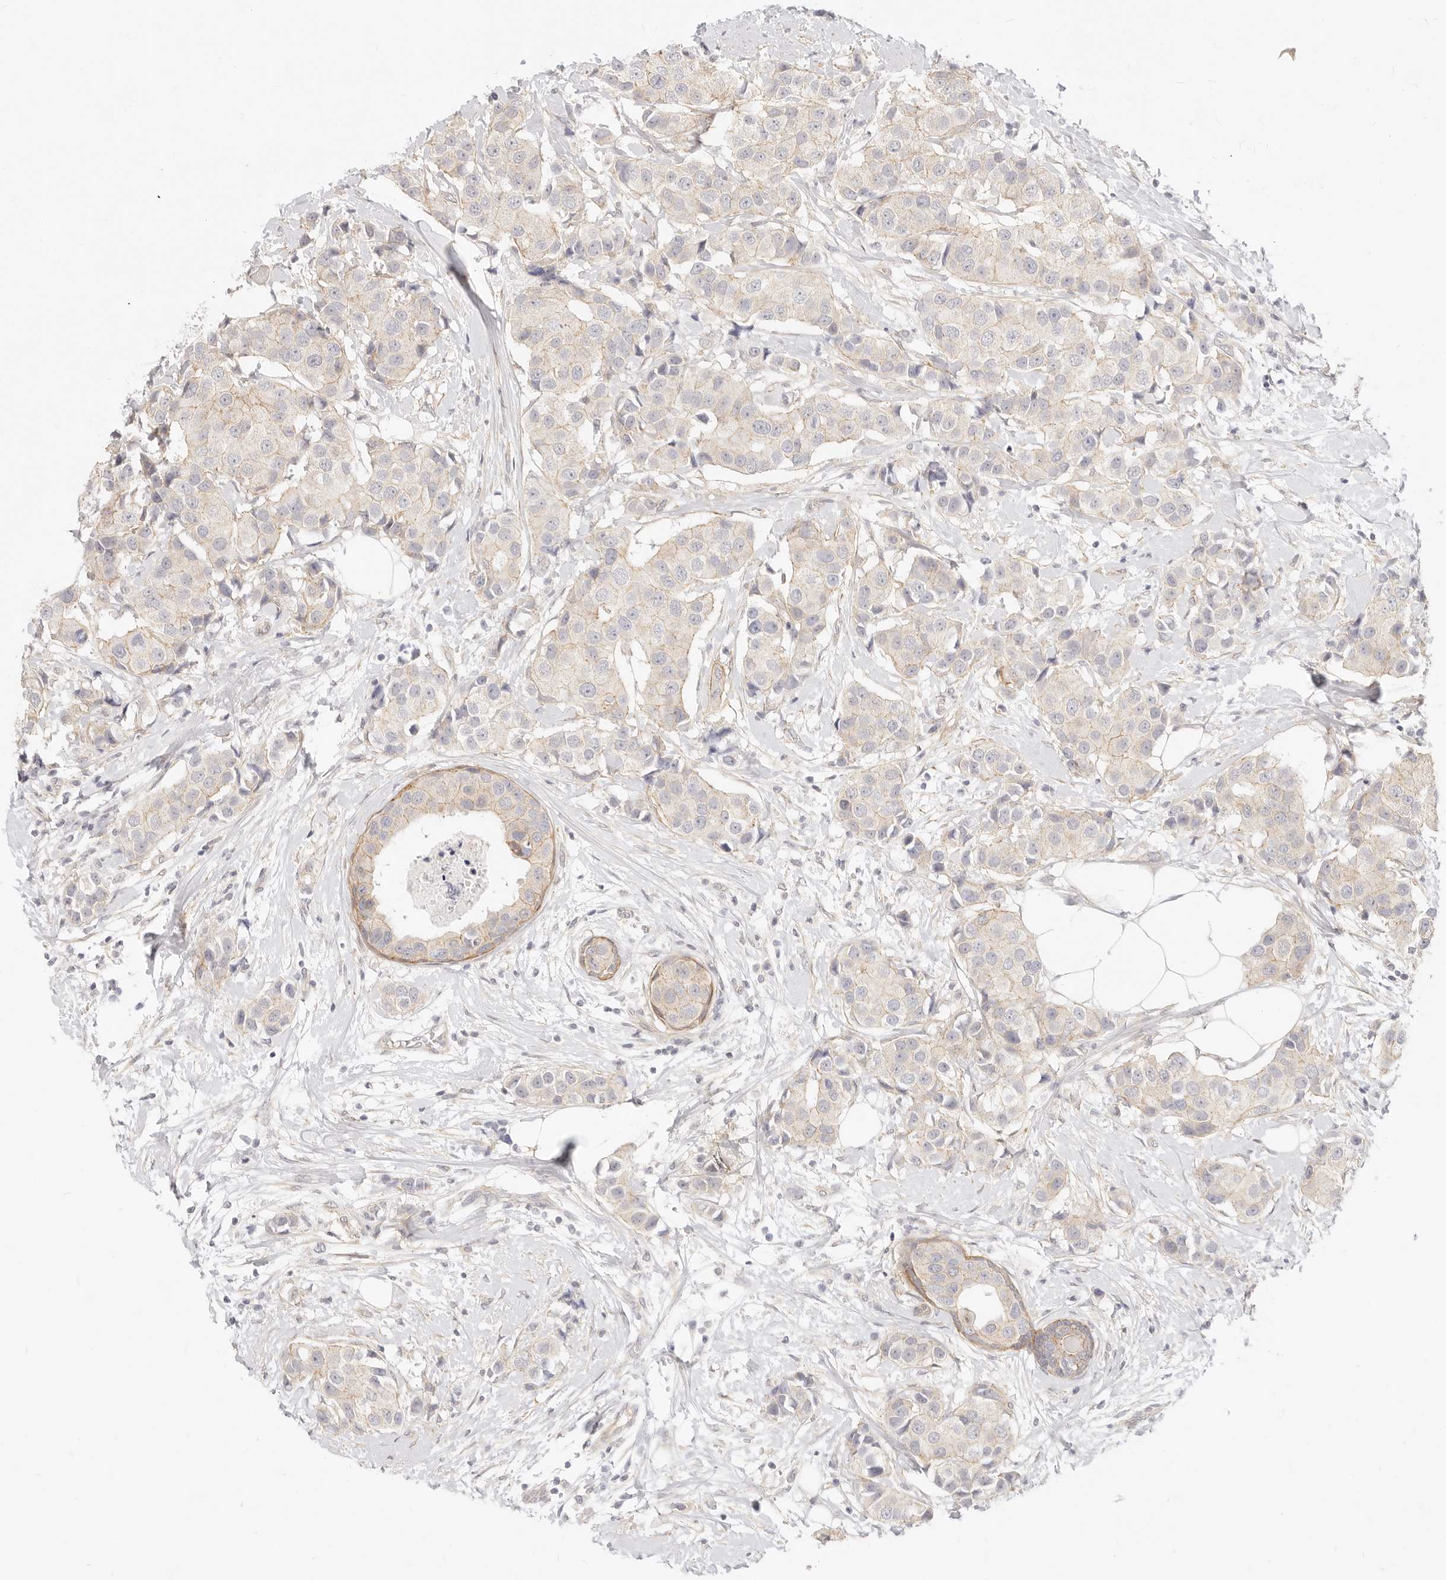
{"staining": {"intensity": "weak", "quantity": "<25%", "location": "cytoplasmic/membranous"}, "tissue": "breast cancer", "cell_type": "Tumor cells", "image_type": "cancer", "snomed": [{"axis": "morphology", "description": "Normal tissue, NOS"}, {"axis": "morphology", "description": "Duct carcinoma"}, {"axis": "topography", "description": "Breast"}], "caption": "Breast invasive ductal carcinoma stained for a protein using immunohistochemistry demonstrates no expression tumor cells.", "gene": "UBXN10", "patient": {"sex": "female", "age": 39}}